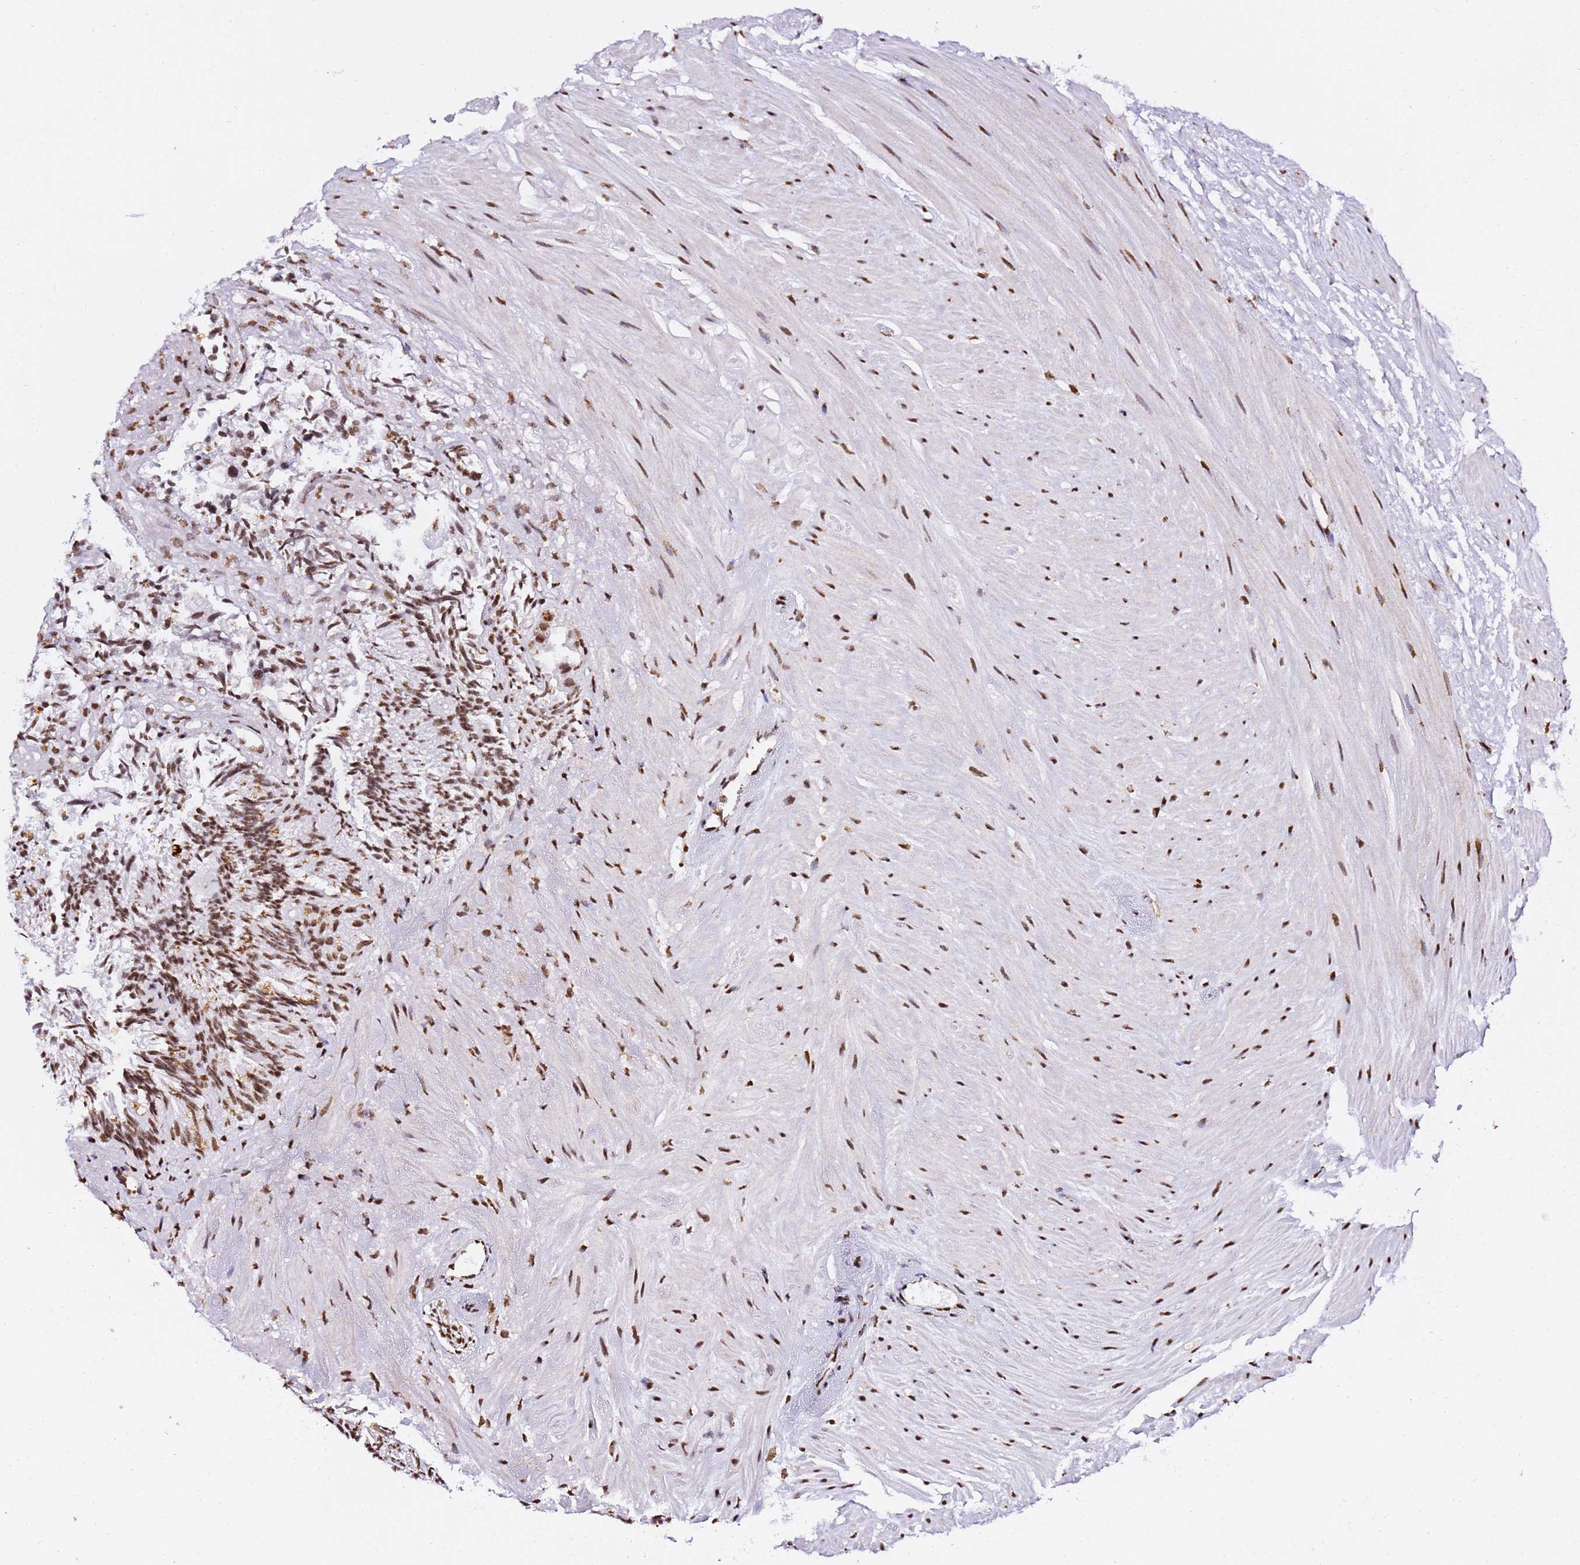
{"staining": {"intensity": "moderate", "quantity": ">75%", "location": "nuclear"}, "tissue": "seminal vesicle", "cell_type": "Glandular cells", "image_type": "normal", "snomed": [{"axis": "morphology", "description": "Normal tissue, NOS"}, {"axis": "topography", "description": "Seminal veicle"}, {"axis": "topography", "description": "Peripheral nerve tissue"}], "caption": "Moderate nuclear protein expression is seen in about >75% of glandular cells in seminal vesicle. (DAB (3,3'-diaminobenzidine) IHC with brightfield microscopy, high magnification).", "gene": "GBP2", "patient": {"sex": "male", "age": 63}}